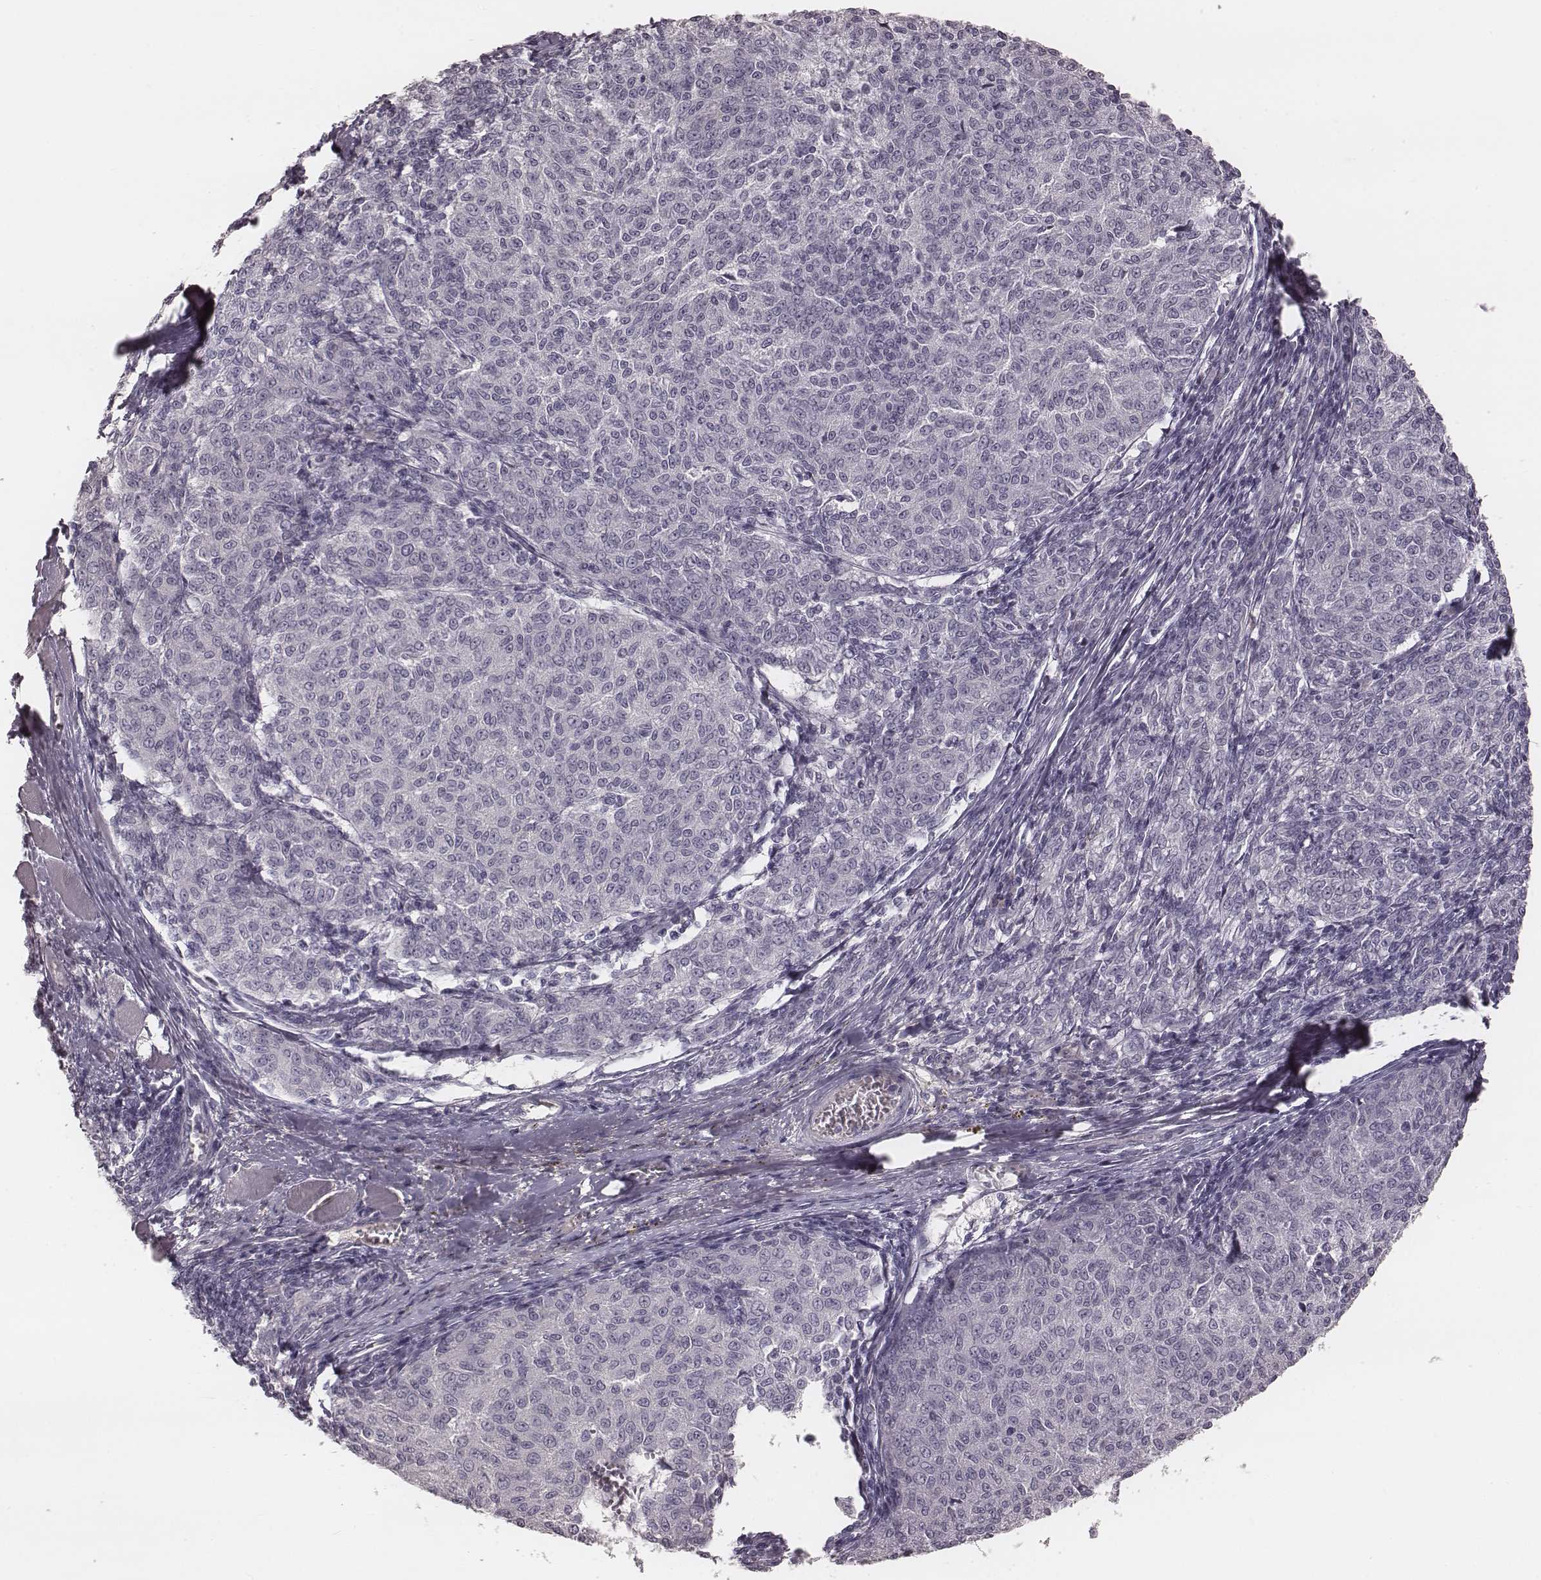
{"staining": {"intensity": "negative", "quantity": "none", "location": "none"}, "tissue": "melanoma", "cell_type": "Tumor cells", "image_type": "cancer", "snomed": [{"axis": "morphology", "description": "Malignant melanoma, NOS"}, {"axis": "topography", "description": "Skin"}], "caption": "The immunohistochemistry image has no significant positivity in tumor cells of melanoma tissue. (Brightfield microscopy of DAB immunohistochemistry at high magnification).", "gene": "SMIM24", "patient": {"sex": "female", "age": 72}}